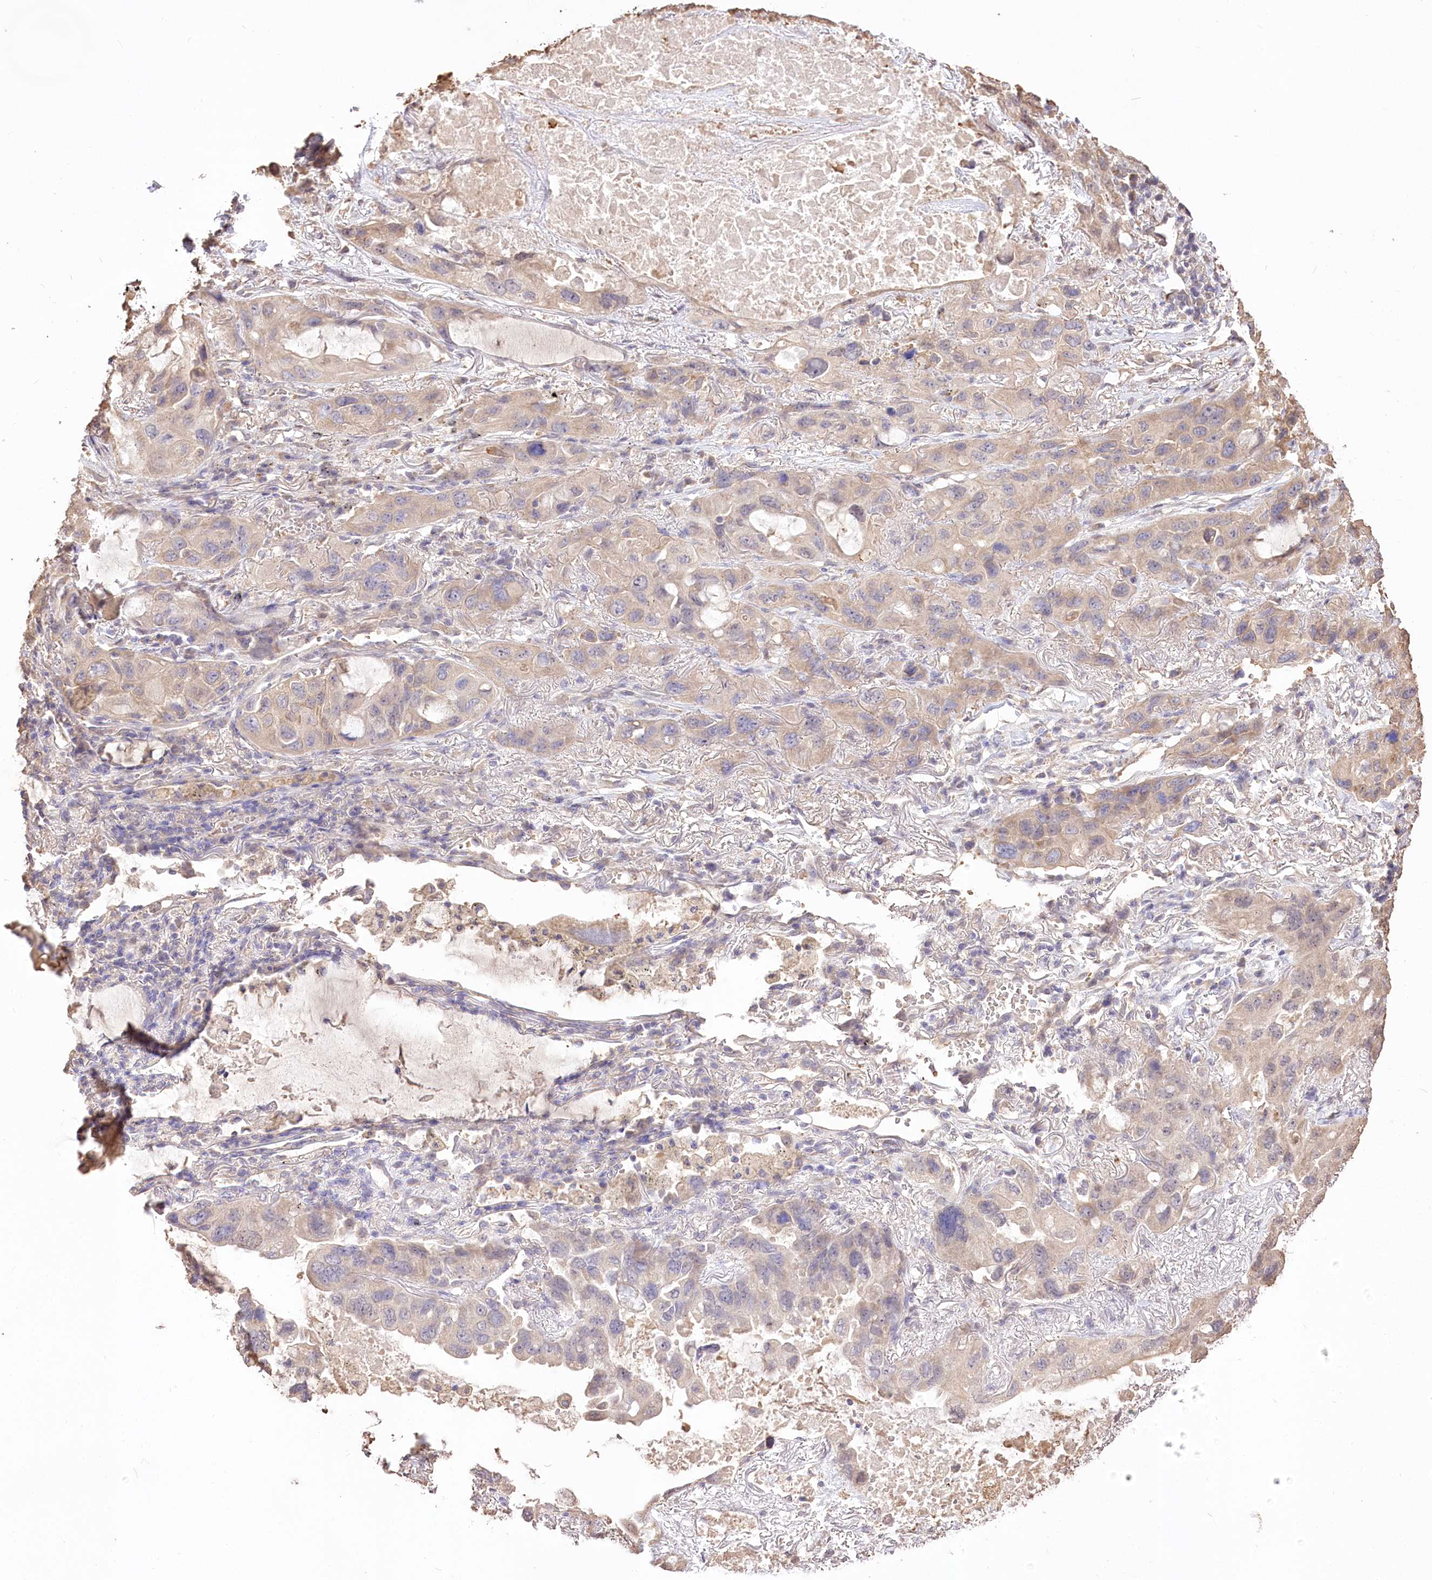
{"staining": {"intensity": "weak", "quantity": "<25%", "location": "cytoplasmic/membranous"}, "tissue": "lung cancer", "cell_type": "Tumor cells", "image_type": "cancer", "snomed": [{"axis": "morphology", "description": "Squamous cell carcinoma, NOS"}, {"axis": "topography", "description": "Lung"}], "caption": "This histopathology image is of squamous cell carcinoma (lung) stained with IHC to label a protein in brown with the nuclei are counter-stained blue. There is no positivity in tumor cells.", "gene": "R3HDM2", "patient": {"sex": "female", "age": 73}}